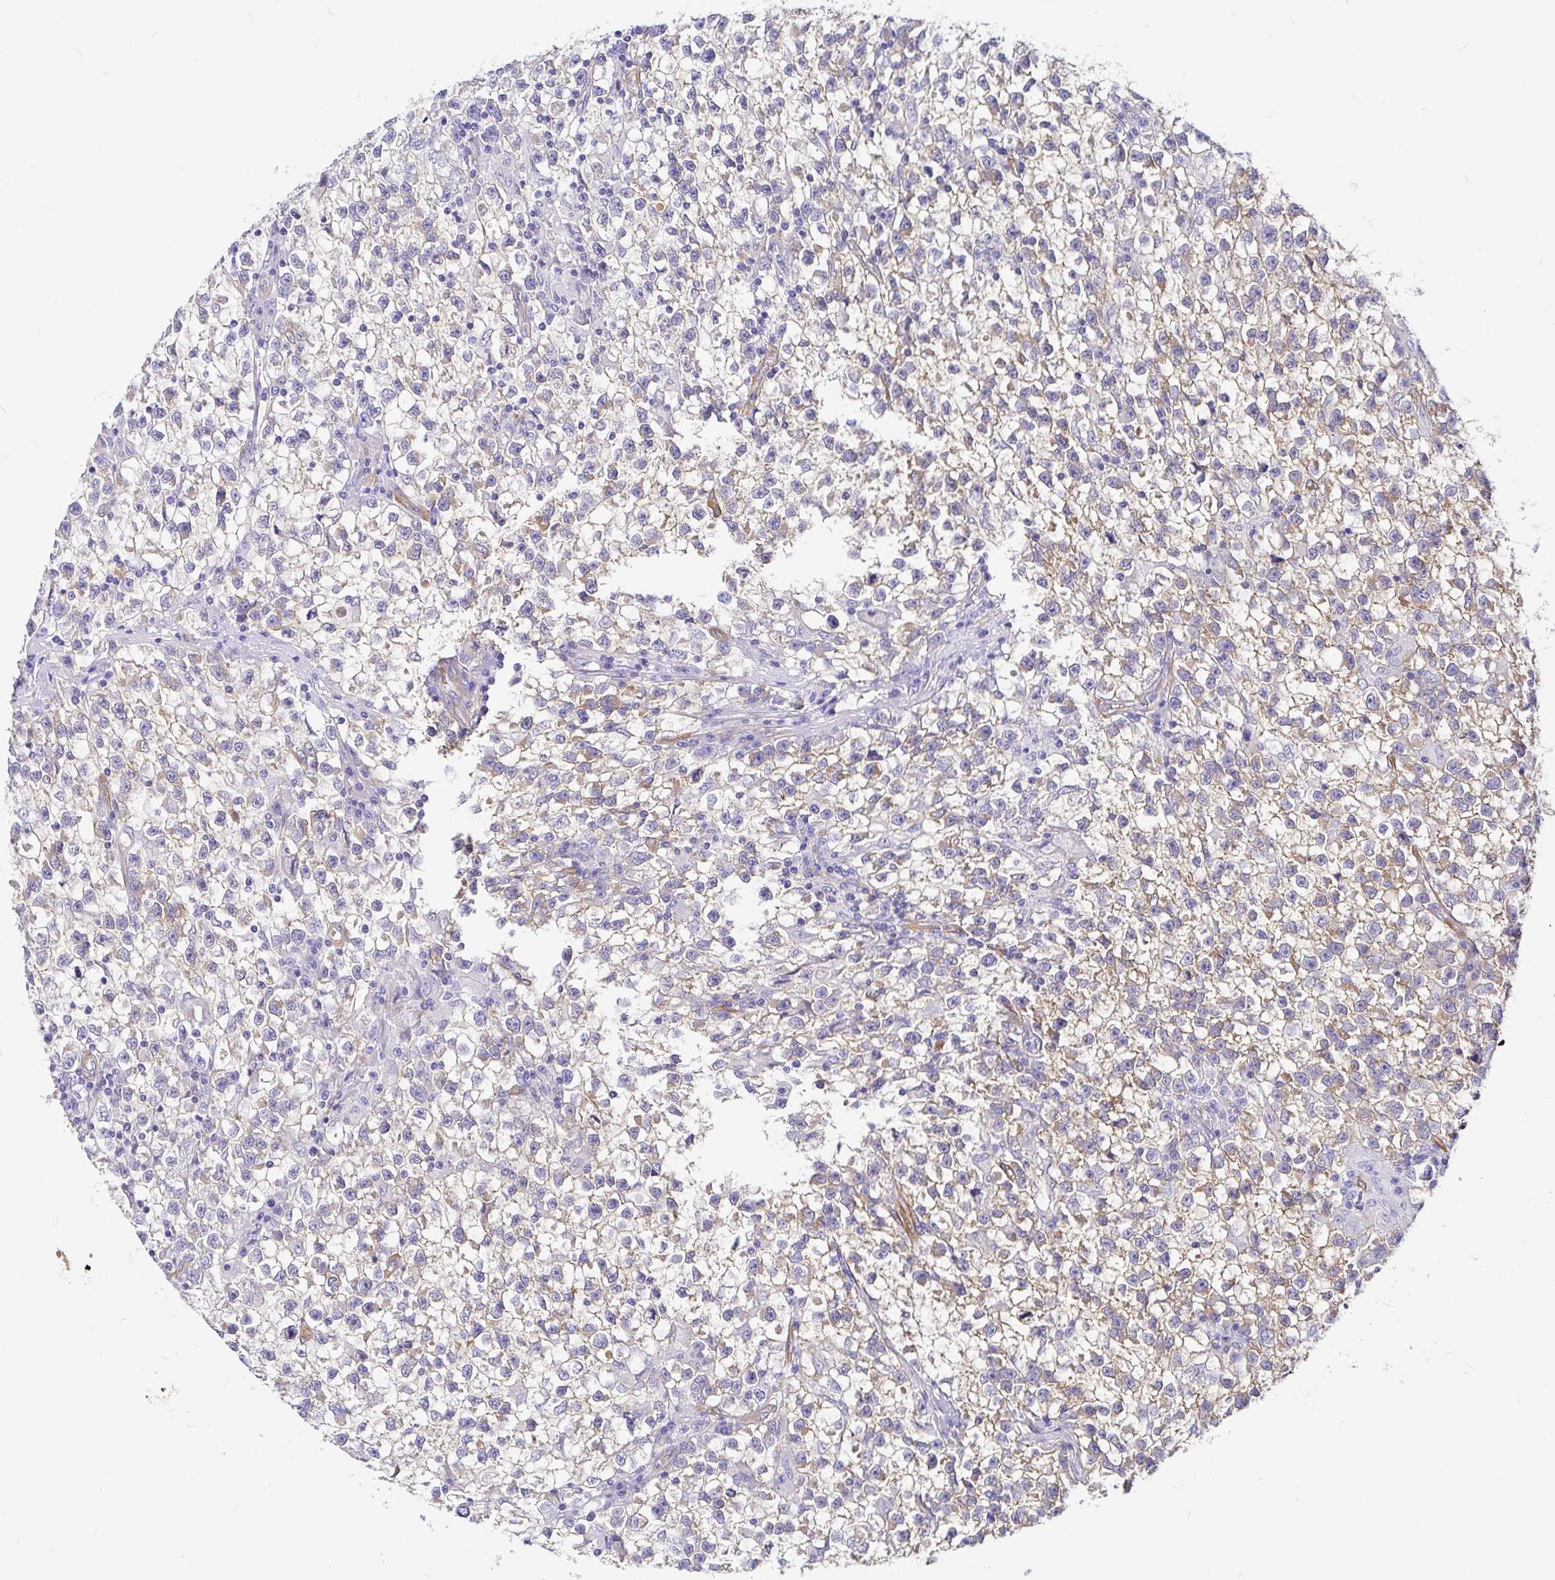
{"staining": {"intensity": "weak", "quantity": "25%-75%", "location": "cytoplasmic/membranous"}, "tissue": "testis cancer", "cell_type": "Tumor cells", "image_type": "cancer", "snomed": [{"axis": "morphology", "description": "Seminoma, NOS"}, {"axis": "topography", "description": "Testis"}], "caption": "Immunohistochemical staining of testis cancer exhibits low levels of weak cytoplasmic/membranous positivity in about 25%-75% of tumor cells. (IHC, brightfield microscopy, high magnification).", "gene": "MYO1B", "patient": {"sex": "male", "age": 31}}